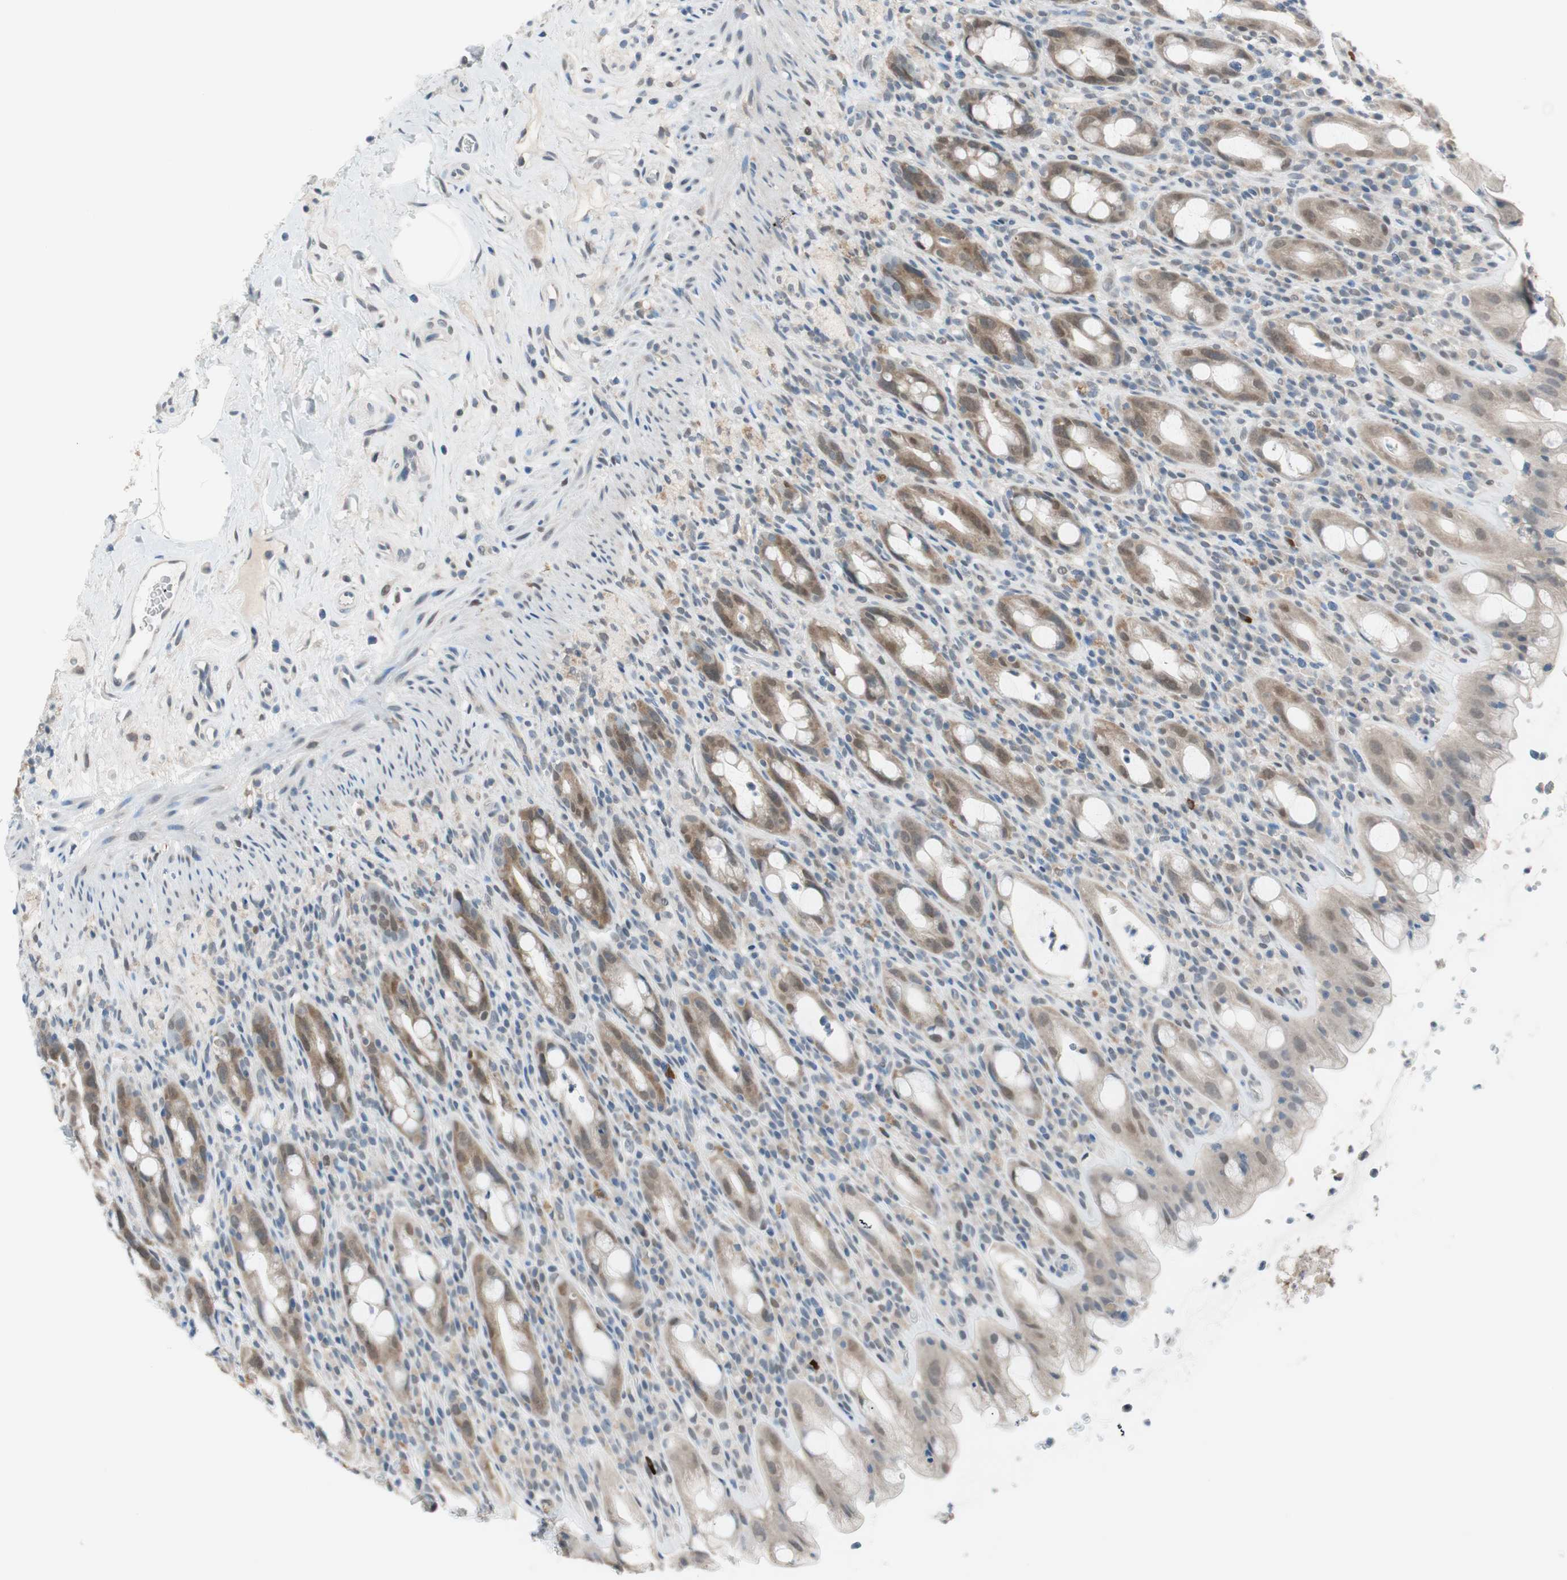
{"staining": {"intensity": "weak", "quantity": "25%-75%", "location": "cytoplasmic/membranous"}, "tissue": "rectum", "cell_type": "Glandular cells", "image_type": "normal", "snomed": [{"axis": "morphology", "description": "Normal tissue, NOS"}, {"axis": "topography", "description": "Rectum"}], "caption": "A photomicrograph of rectum stained for a protein displays weak cytoplasmic/membranous brown staining in glandular cells. (IHC, brightfield microscopy, high magnification).", "gene": "GRHL1", "patient": {"sex": "male", "age": 44}}